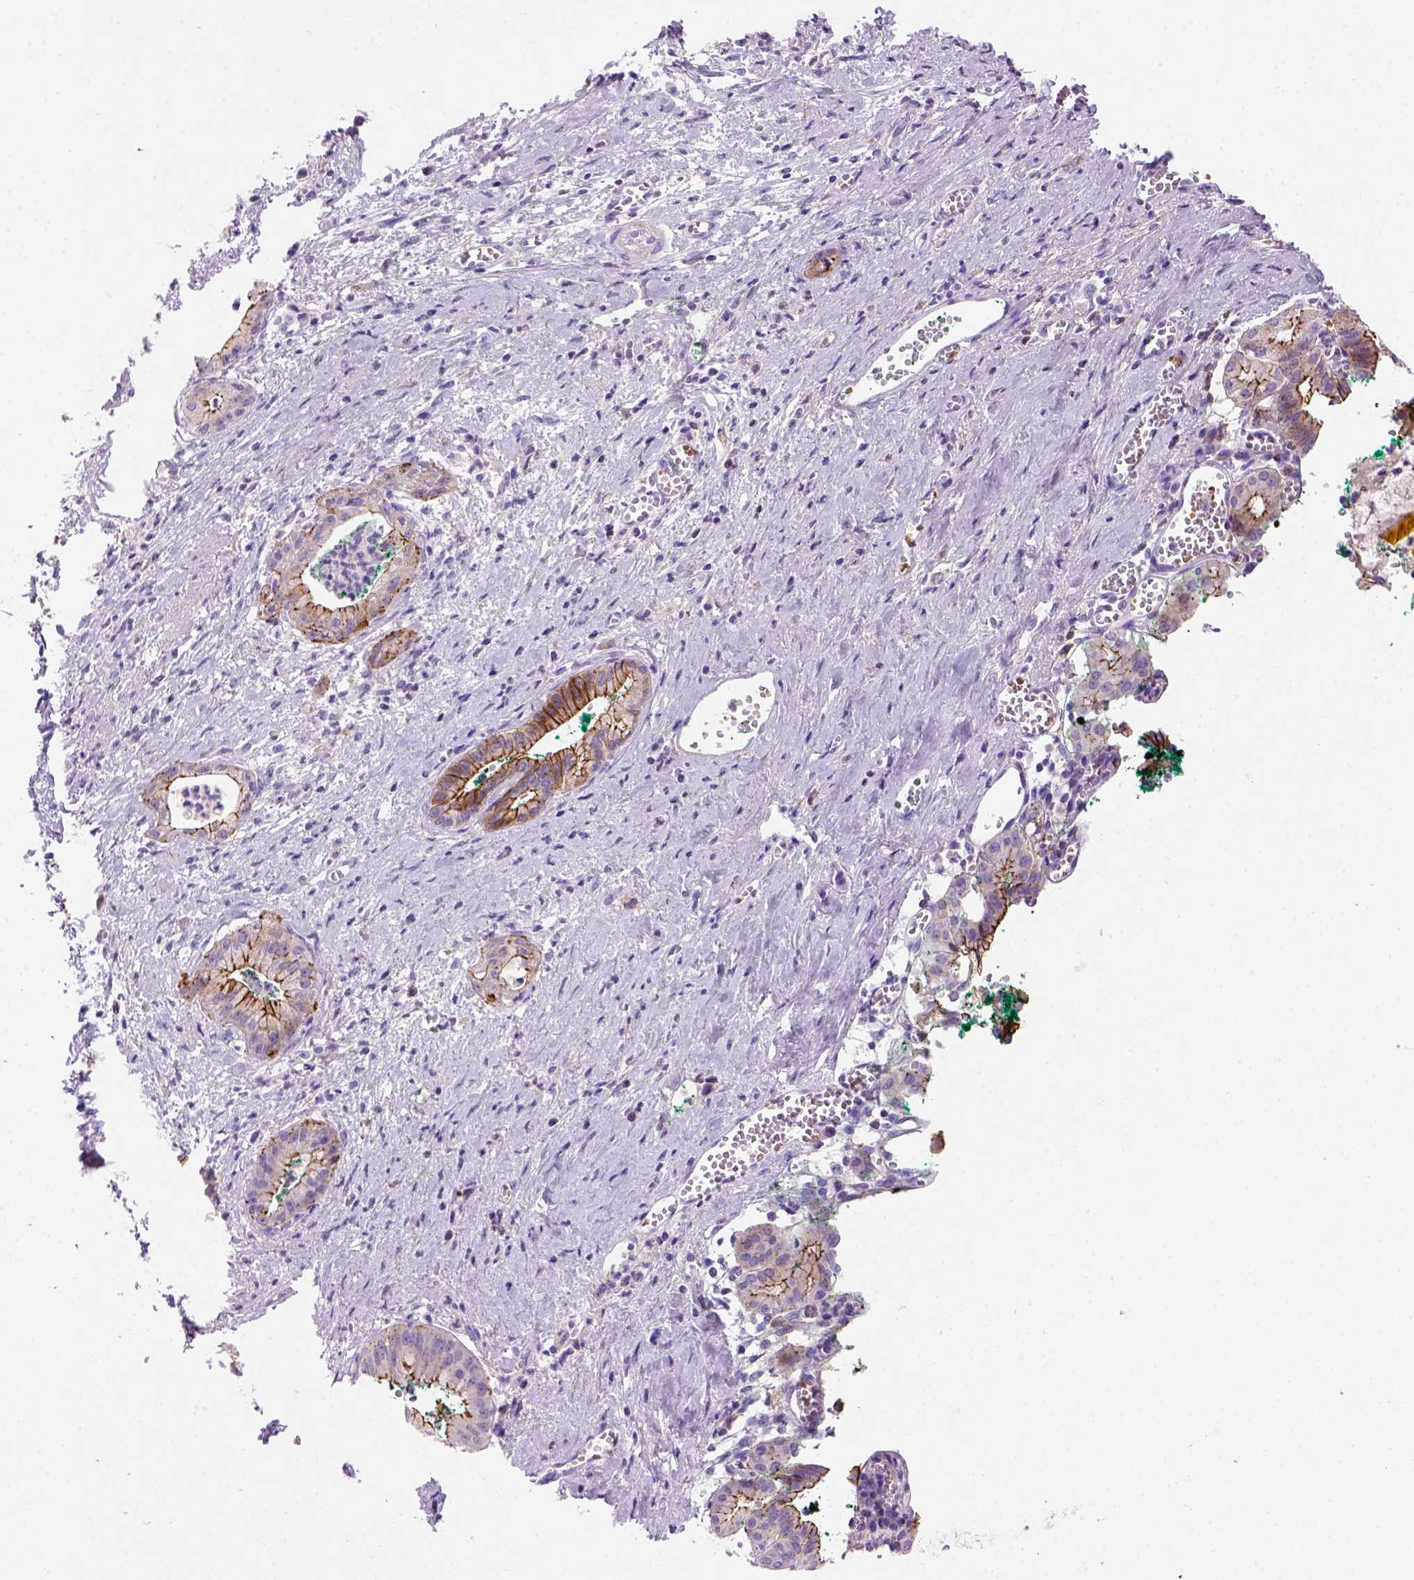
{"staining": {"intensity": "strong", "quantity": ">75%", "location": "cytoplasmic/membranous"}, "tissue": "pancreatic cancer", "cell_type": "Tumor cells", "image_type": "cancer", "snomed": [{"axis": "morphology", "description": "Normal tissue, NOS"}, {"axis": "morphology", "description": "Adenocarcinoma, NOS"}, {"axis": "topography", "description": "Lymph node"}, {"axis": "topography", "description": "Pancreas"}], "caption": "The immunohistochemical stain highlights strong cytoplasmic/membranous expression in tumor cells of adenocarcinoma (pancreatic) tissue. Nuclei are stained in blue.", "gene": "CDH1", "patient": {"sex": "female", "age": 58}}